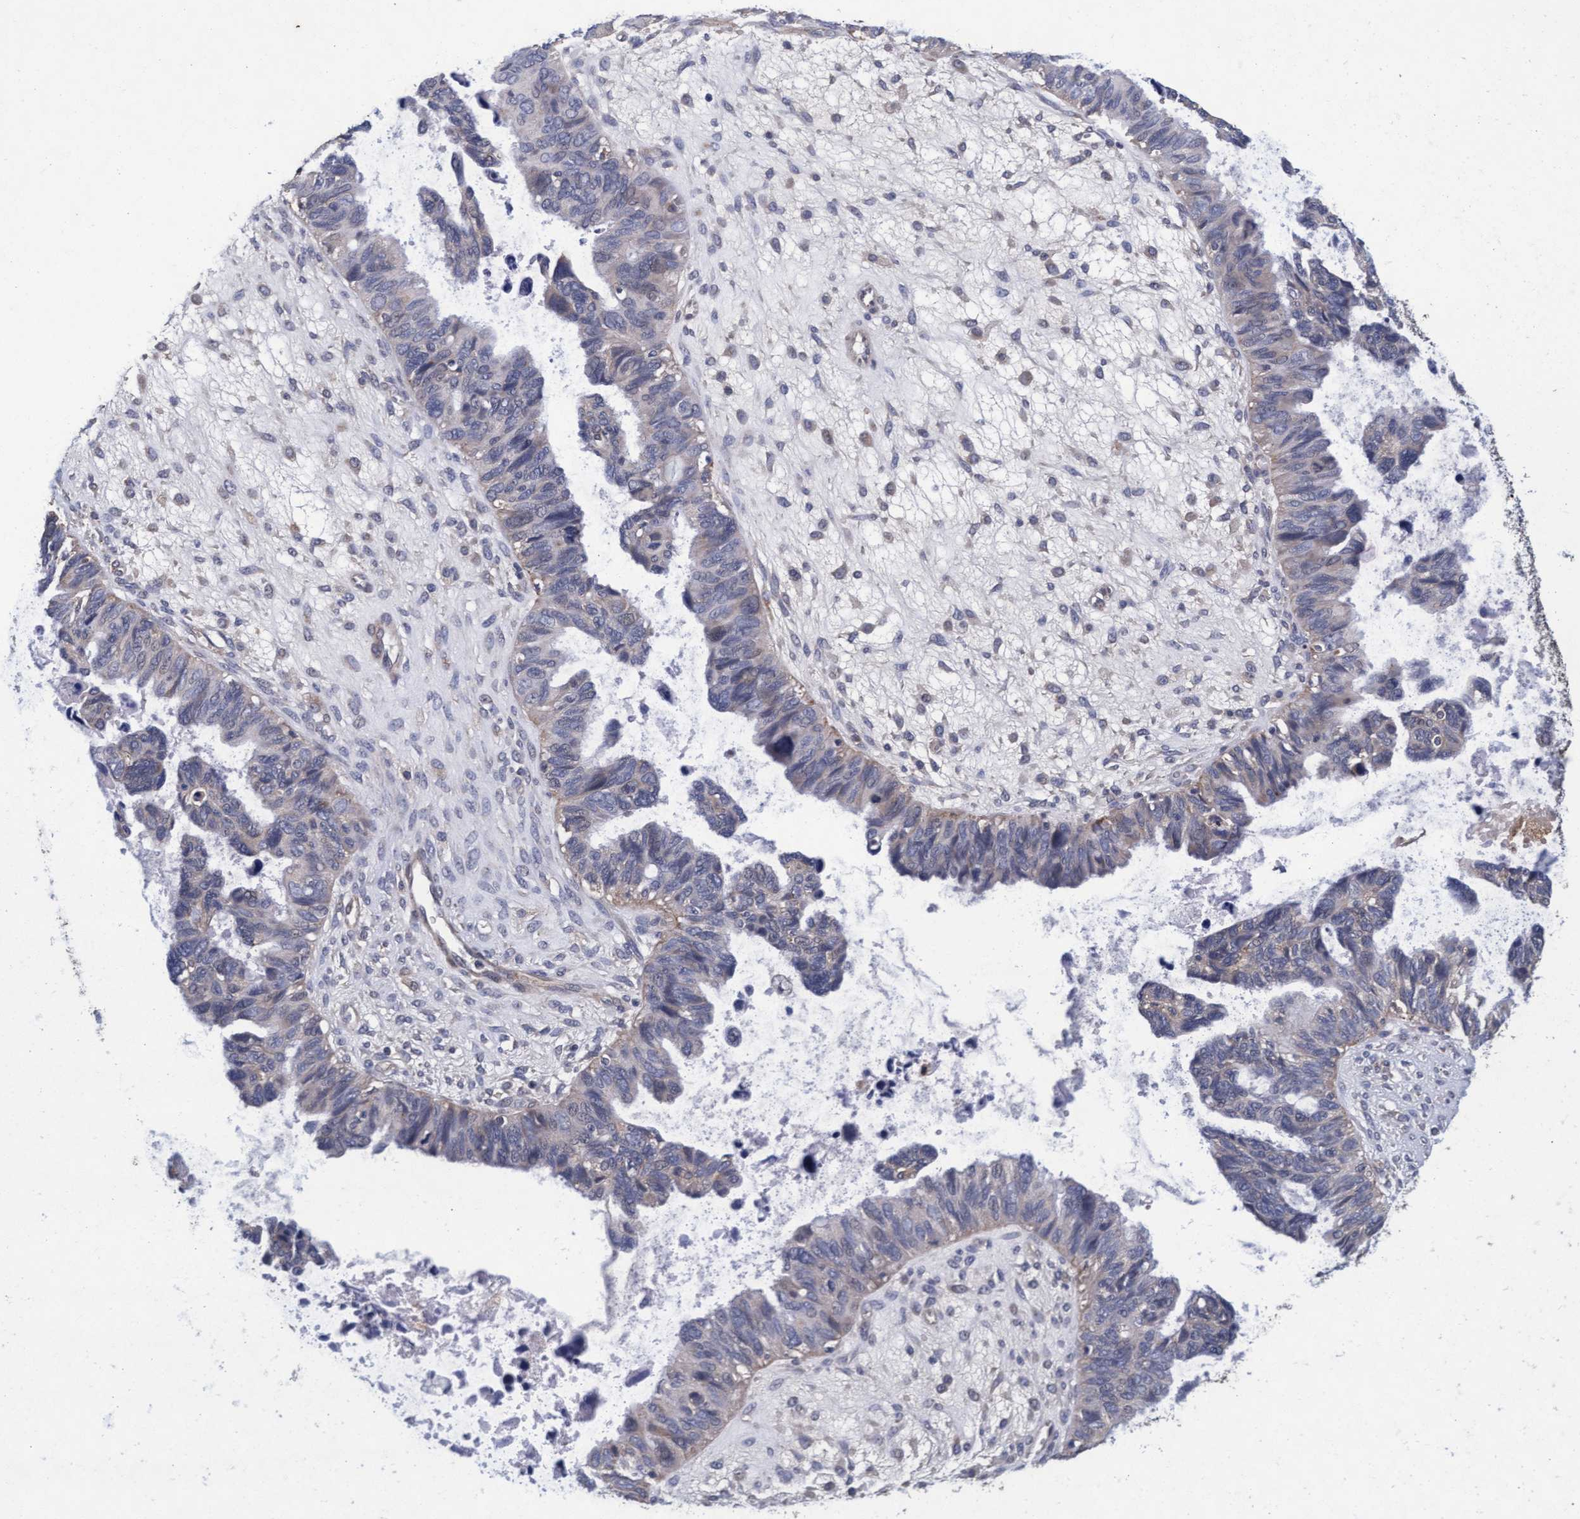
{"staining": {"intensity": "negative", "quantity": "none", "location": "none"}, "tissue": "ovarian cancer", "cell_type": "Tumor cells", "image_type": "cancer", "snomed": [{"axis": "morphology", "description": "Cystadenocarcinoma, serous, NOS"}, {"axis": "topography", "description": "Ovary"}], "caption": "Immunohistochemistry (IHC) of human serous cystadenocarcinoma (ovarian) shows no positivity in tumor cells.", "gene": "CPQ", "patient": {"sex": "female", "age": 79}}